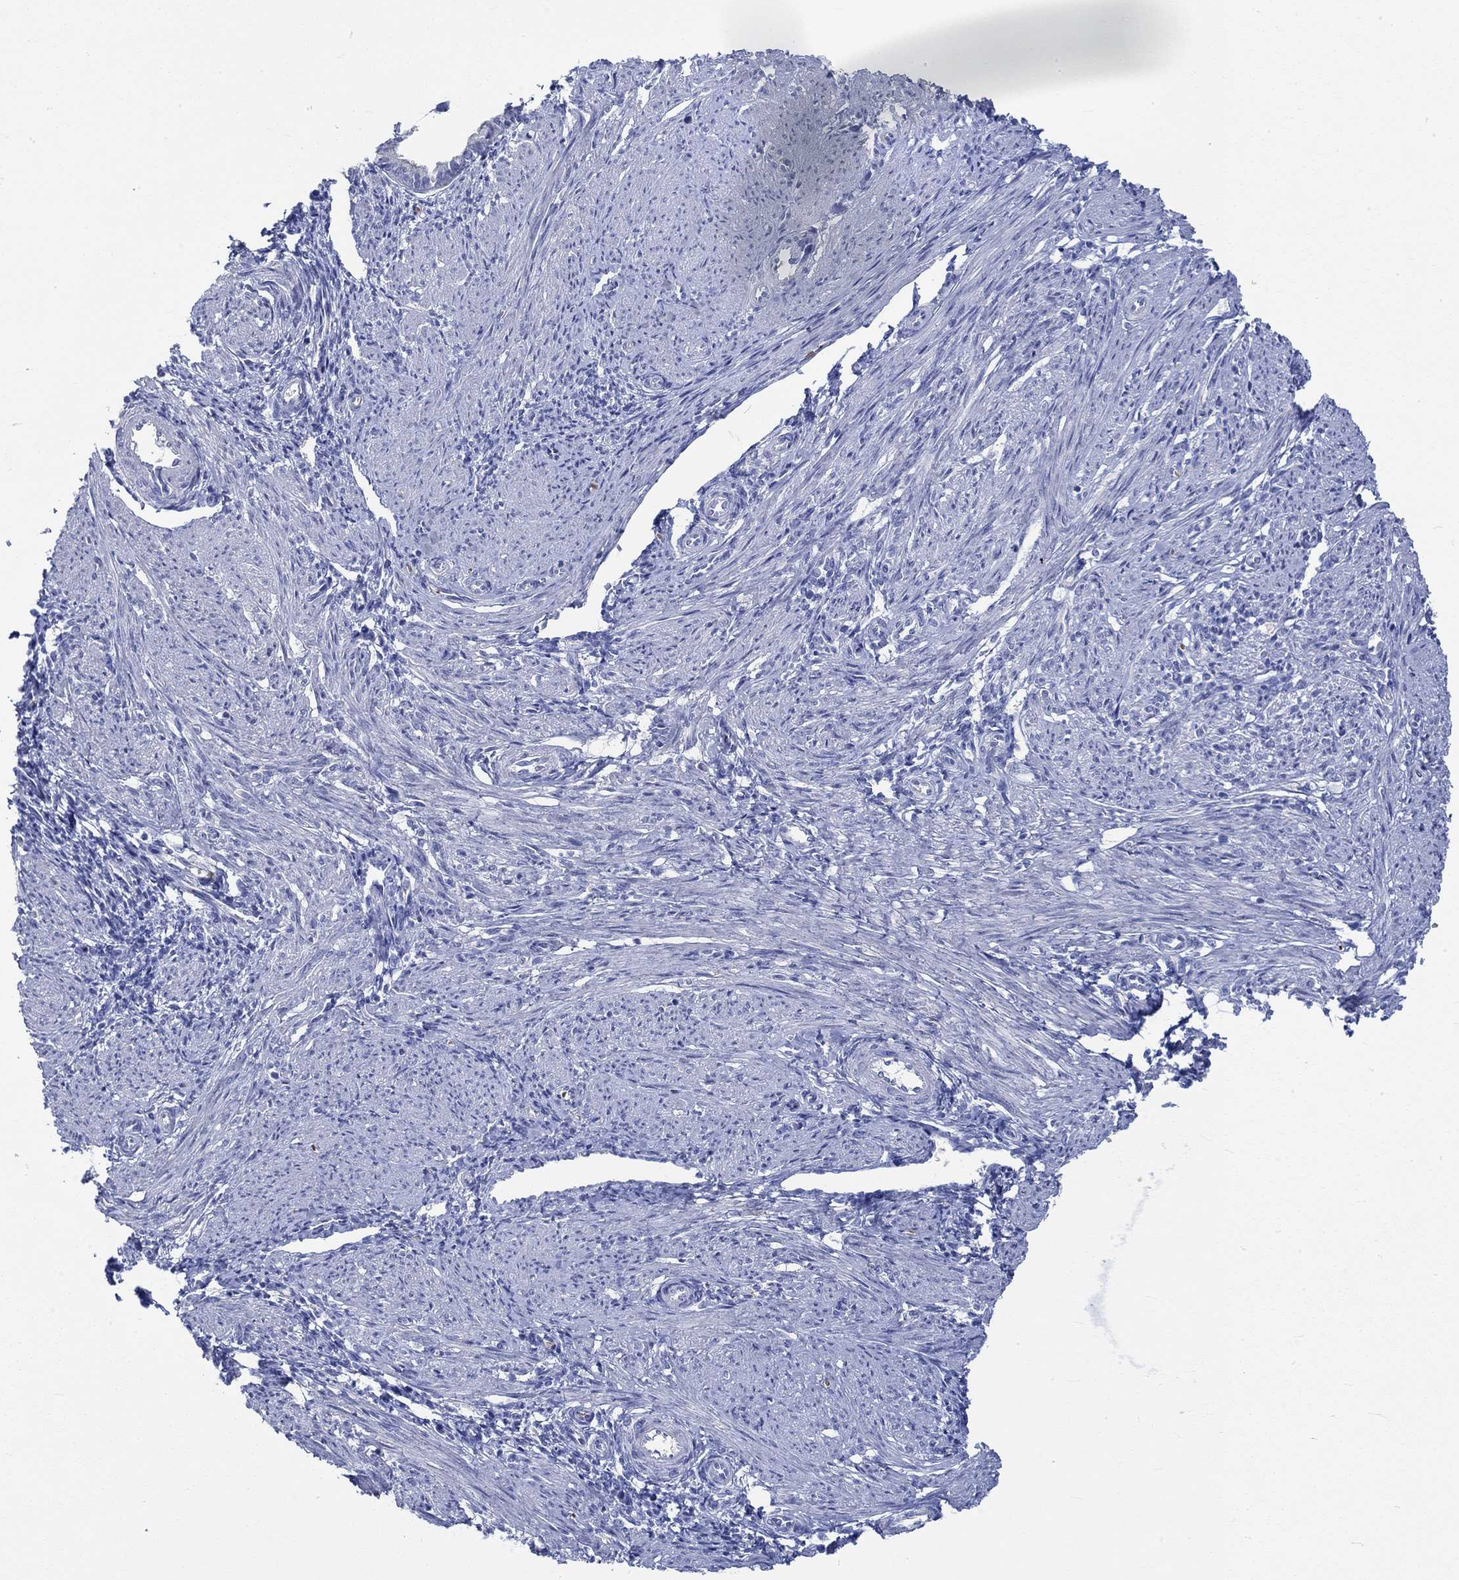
{"staining": {"intensity": "negative", "quantity": "none", "location": "none"}, "tissue": "endometrium", "cell_type": "Cells in endometrial stroma", "image_type": "normal", "snomed": [{"axis": "morphology", "description": "Normal tissue, NOS"}, {"axis": "topography", "description": "Endometrium"}], "caption": "Immunohistochemical staining of unremarkable human endometrium exhibits no significant staining in cells in endometrial stroma. (Immunohistochemistry, brightfield microscopy, high magnification).", "gene": "KCNA1", "patient": {"sex": "female", "age": 37}}